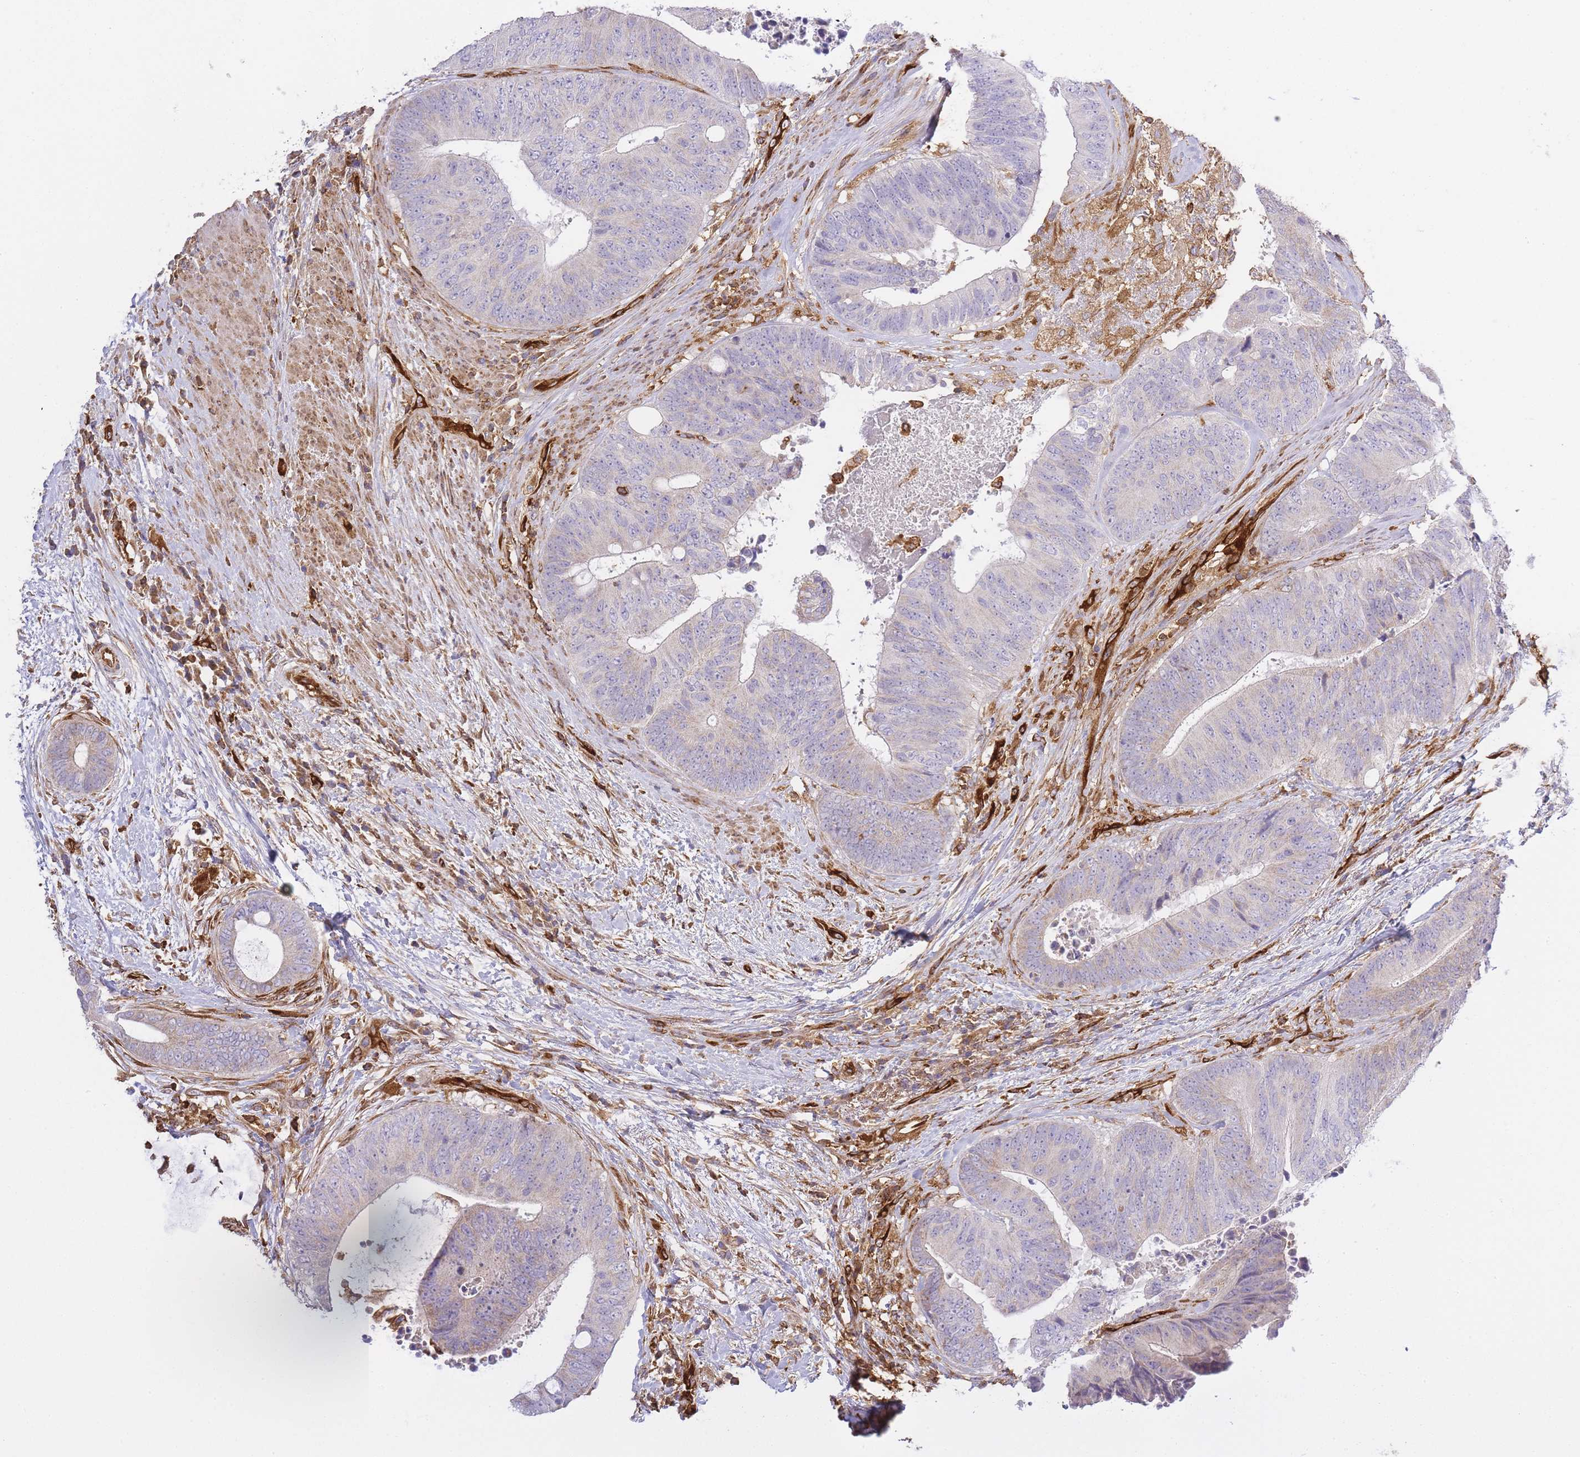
{"staining": {"intensity": "negative", "quantity": "none", "location": "none"}, "tissue": "colorectal cancer", "cell_type": "Tumor cells", "image_type": "cancer", "snomed": [{"axis": "morphology", "description": "Adenocarcinoma, NOS"}, {"axis": "topography", "description": "Rectum"}], "caption": "Tumor cells show no significant protein expression in adenocarcinoma (colorectal).", "gene": "MSN", "patient": {"sex": "male", "age": 72}}